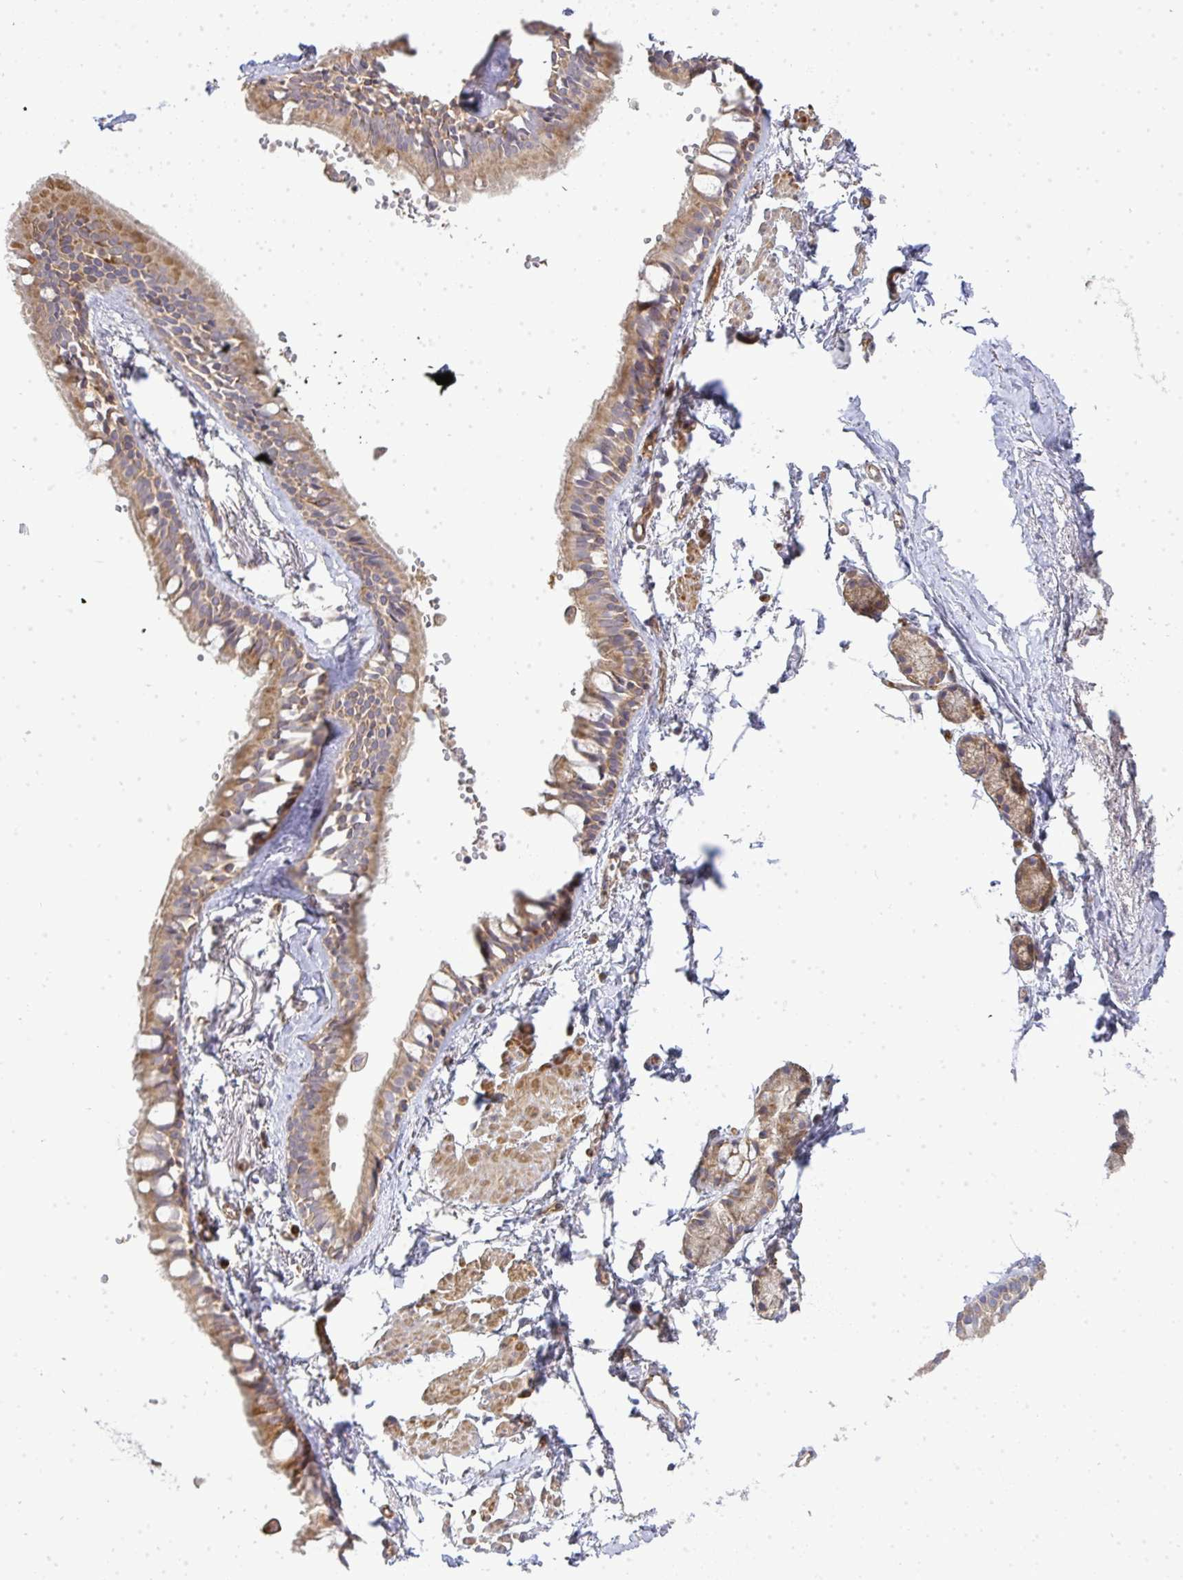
{"staining": {"intensity": "moderate", "quantity": ">75%", "location": "cytoplasmic/membranous"}, "tissue": "bronchus", "cell_type": "Respiratory epithelial cells", "image_type": "normal", "snomed": [{"axis": "morphology", "description": "Normal tissue, NOS"}, {"axis": "topography", "description": "Cartilage tissue"}, {"axis": "topography", "description": "Bronchus"}, {"axis": "topography", "description": "Peripheral nerve tissue"}], "caption": "A medium amount of moderate cytoplasmic/membranous positivity is present in approximately >75% of respiratory epithelial cells in normal bronchus.", "gene": "B4GALT6", "patient": {"sex": "female", "age": 59}}